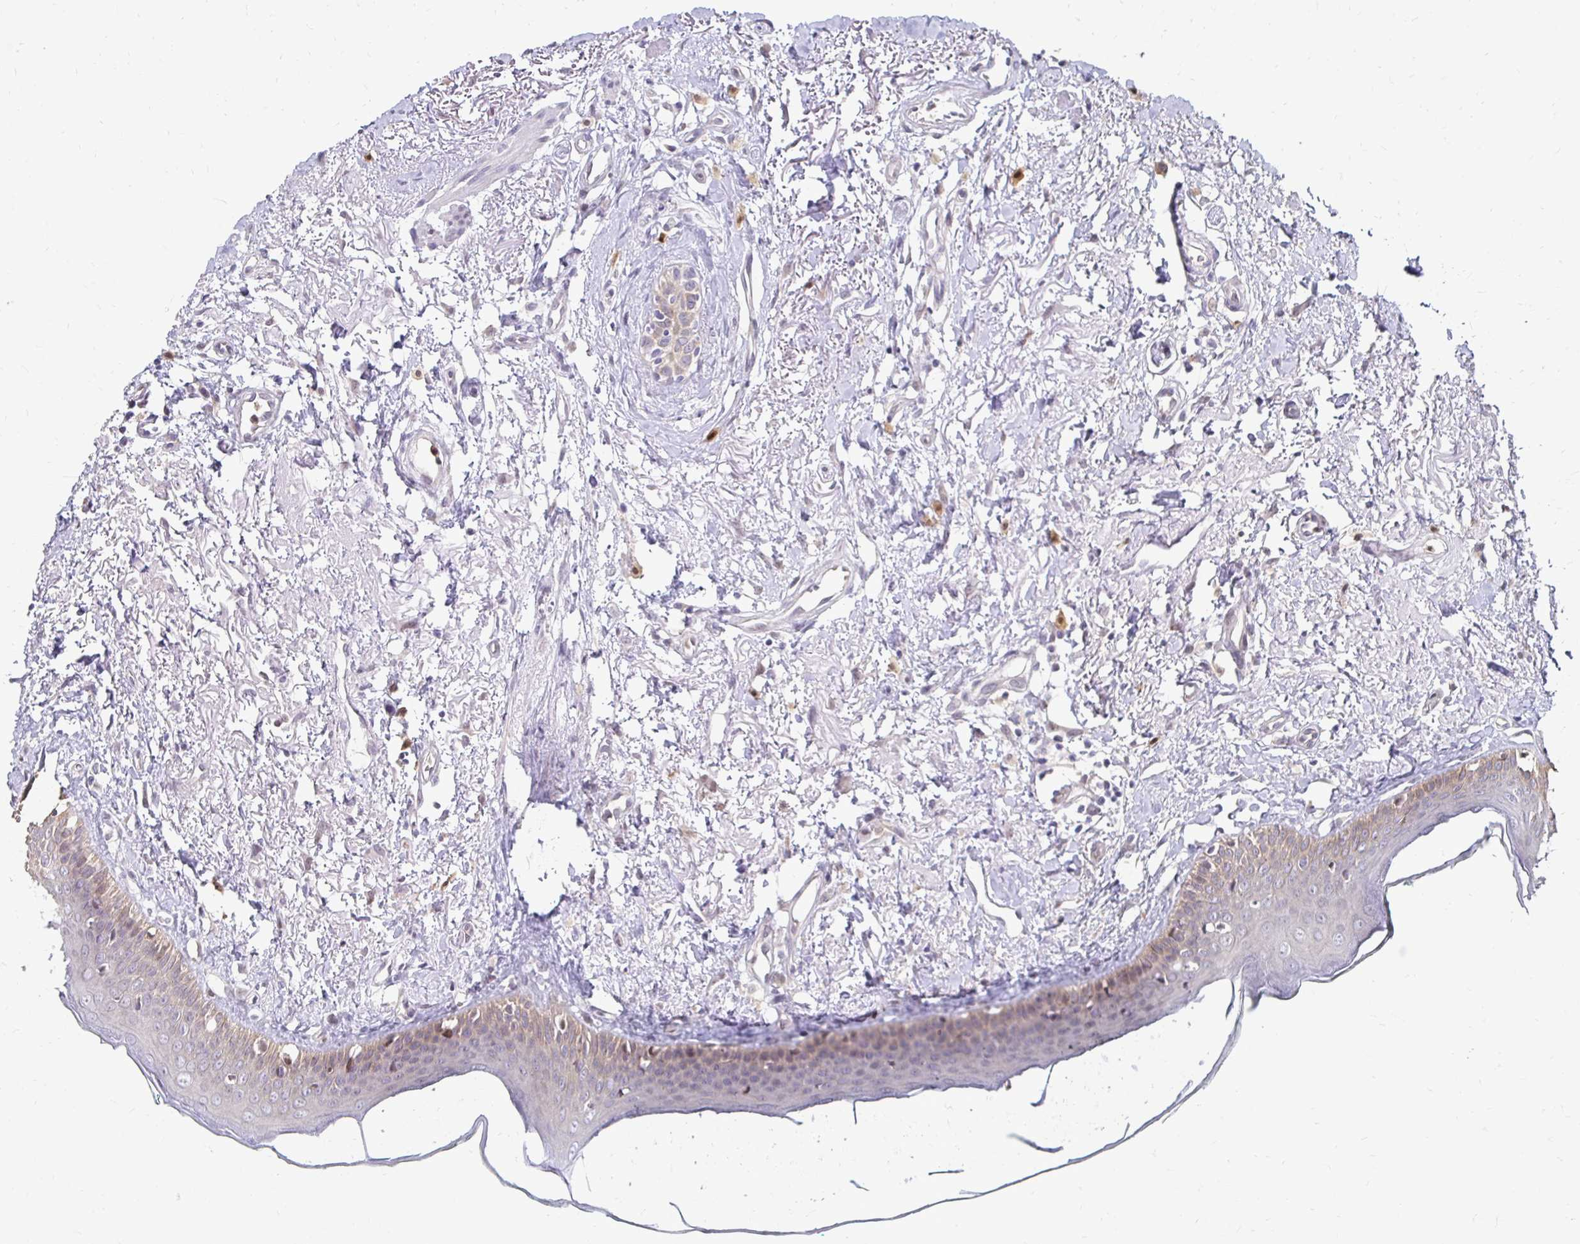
{"staining": {"intensity": "weak", "quantity": "<25%", "location": "cytoplasmic/membranous"}, "tissue": "oral mucosa", "cell_type": "Squamous epithelial cells", "image_type": "normal", "snomed": [{"axis": "morphology", "description": "Normal tissue, NOS"}, {"axis": "topography", "description": "Oral tissue"}], "caption": "Oral mucosa stained for a protein using immunohistochemistry (IHC) demonstrates no expression squamous epithelial cells.", "gene": "PADI2", "patient": {"sex": "female", "age": 70}}